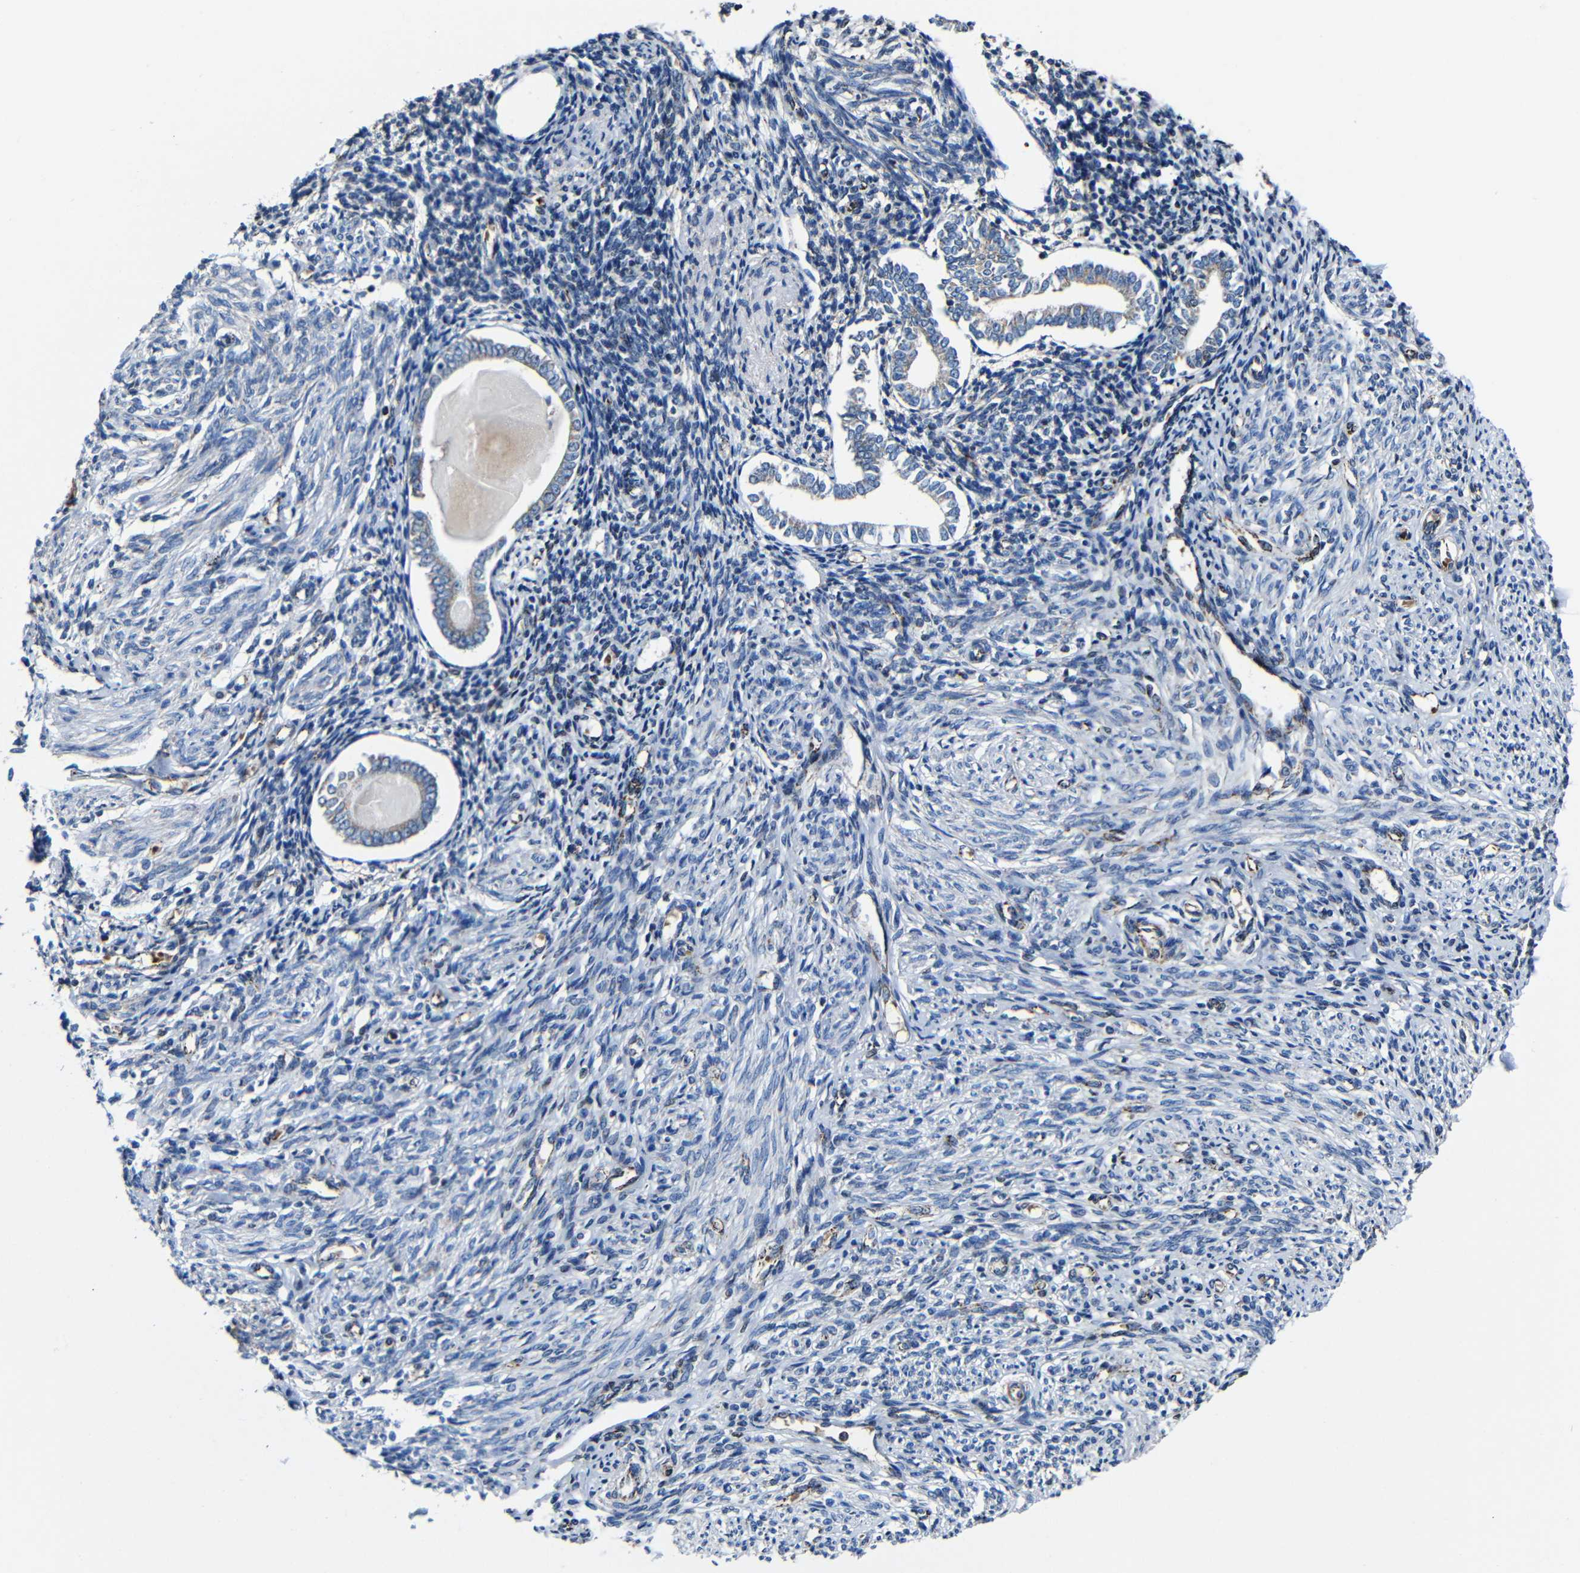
{"staining": {"intensity": "negative", "quantity": "none", "location": "none"}, "tissue": "endometrium", "cell_type": "Cells in endometrial stroma", "image_type": "normal", "snomed": [{"axis": "morphology", "description": "Normal tissue, NOS"}, {"axis": "topography", "description": "Endometrium"}], "caption": "The image demonstrates no significant expression in cells in endometrial stroma of endometrium.", "gene": "CA5B", "patient": {"sex": "female", "age": 71}}